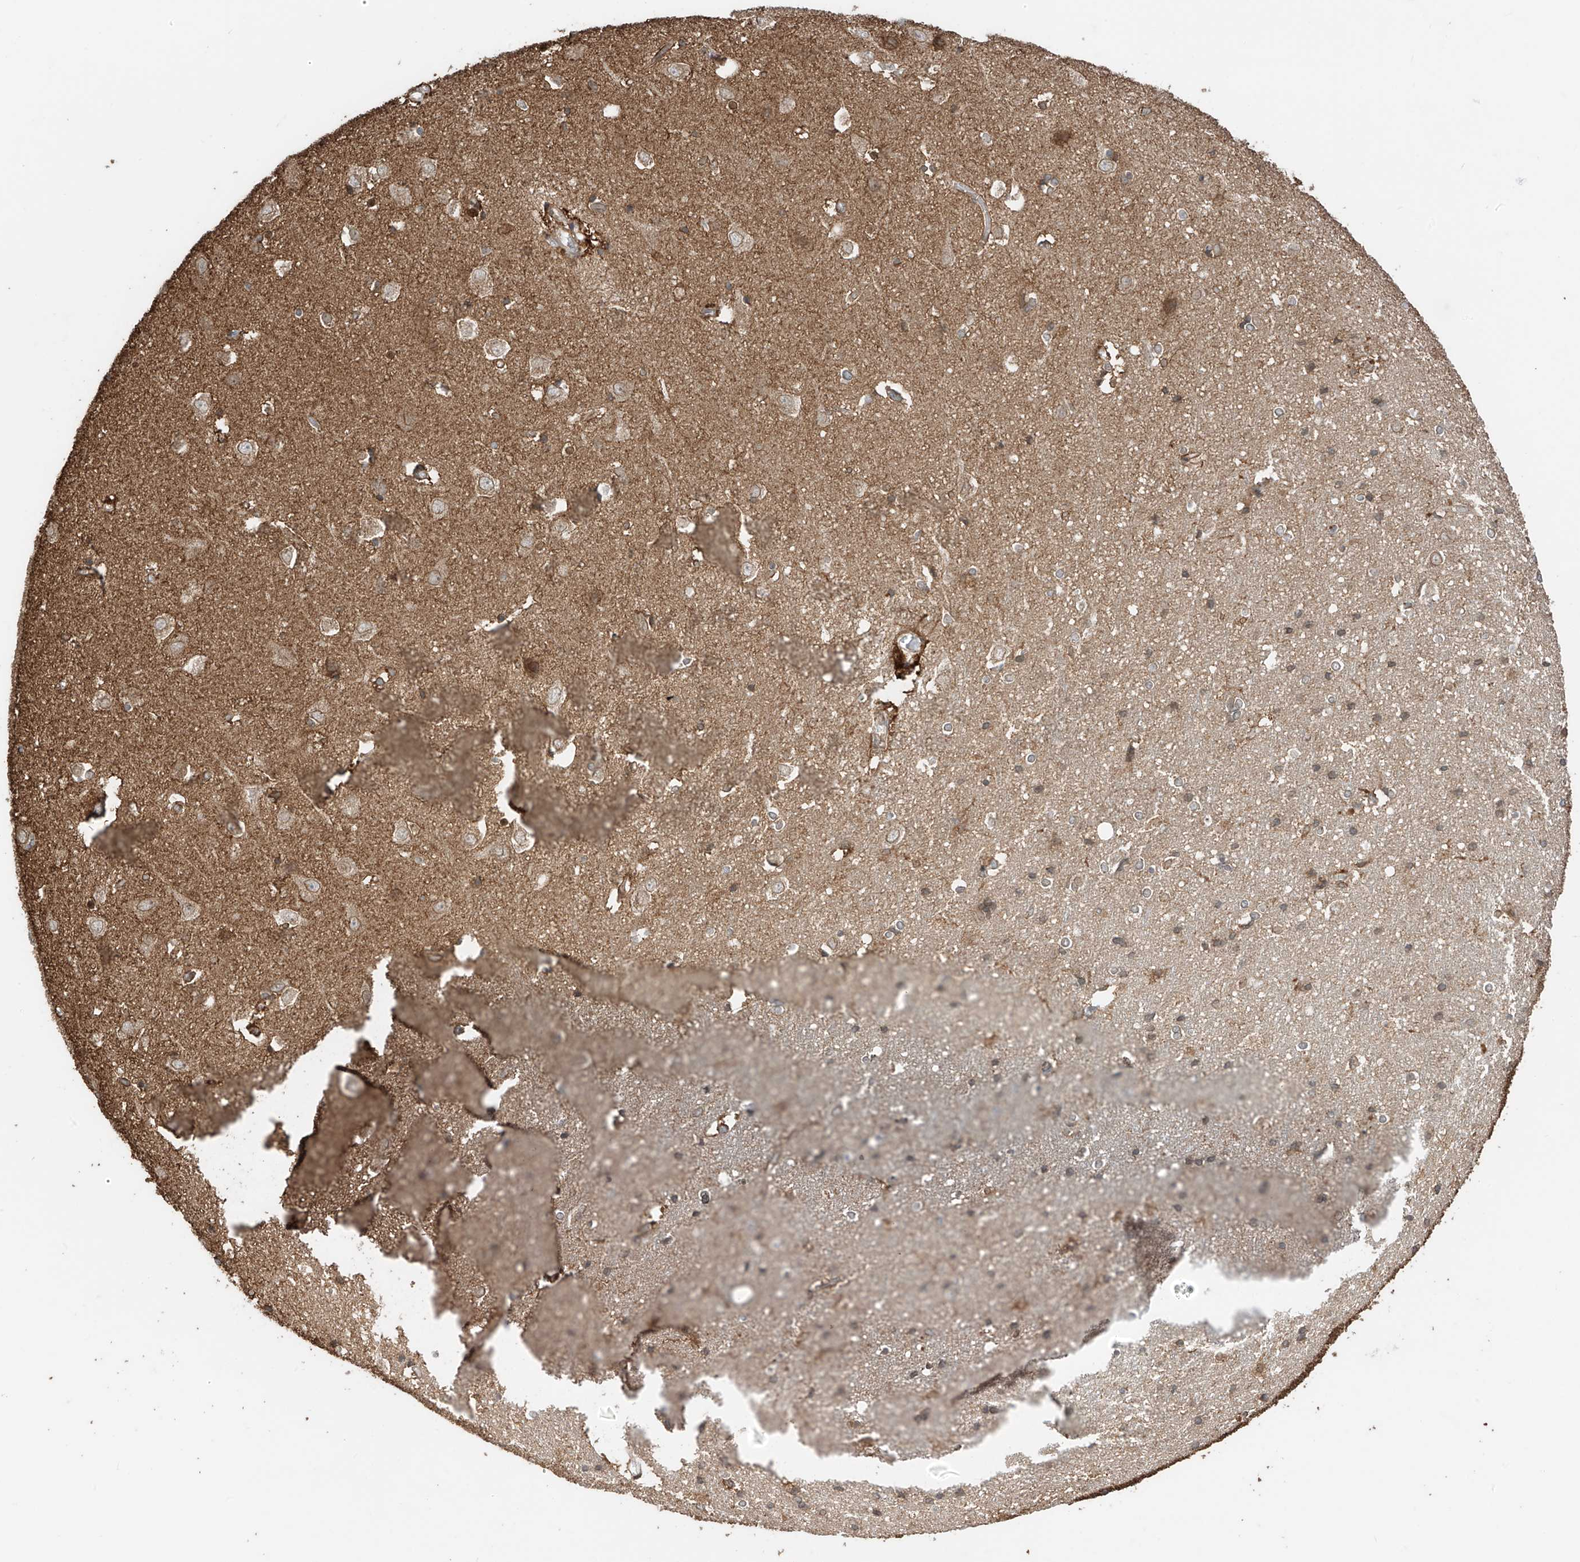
{"staining": {"intensity": "moderate", "quantity": ">75%", "location": "cytoplasmic/membranous"}, "tissue": "cerebral cortex", "cell_type": "Endothelial cells", "image_type": "normal", "snomed": [{"axis": "morphology", "description": "Normal tissue, NOS"}, {"axis": "topography", "description": "Cerebral cortex"}], "caption": "IHC of normal human cerebral cortex shows medium levels of moderate cytoplasmic/membranous positivity in approximately >75% of endothelial cells. The protein is stained brown, and the nuclei are stained in blue (DAB (3,3'-diaminobenzidine) IHC with brightfield microscopy, high magnification).", "gene": "AHCTF1", "patient": {"sex": "male", "age": 54}}